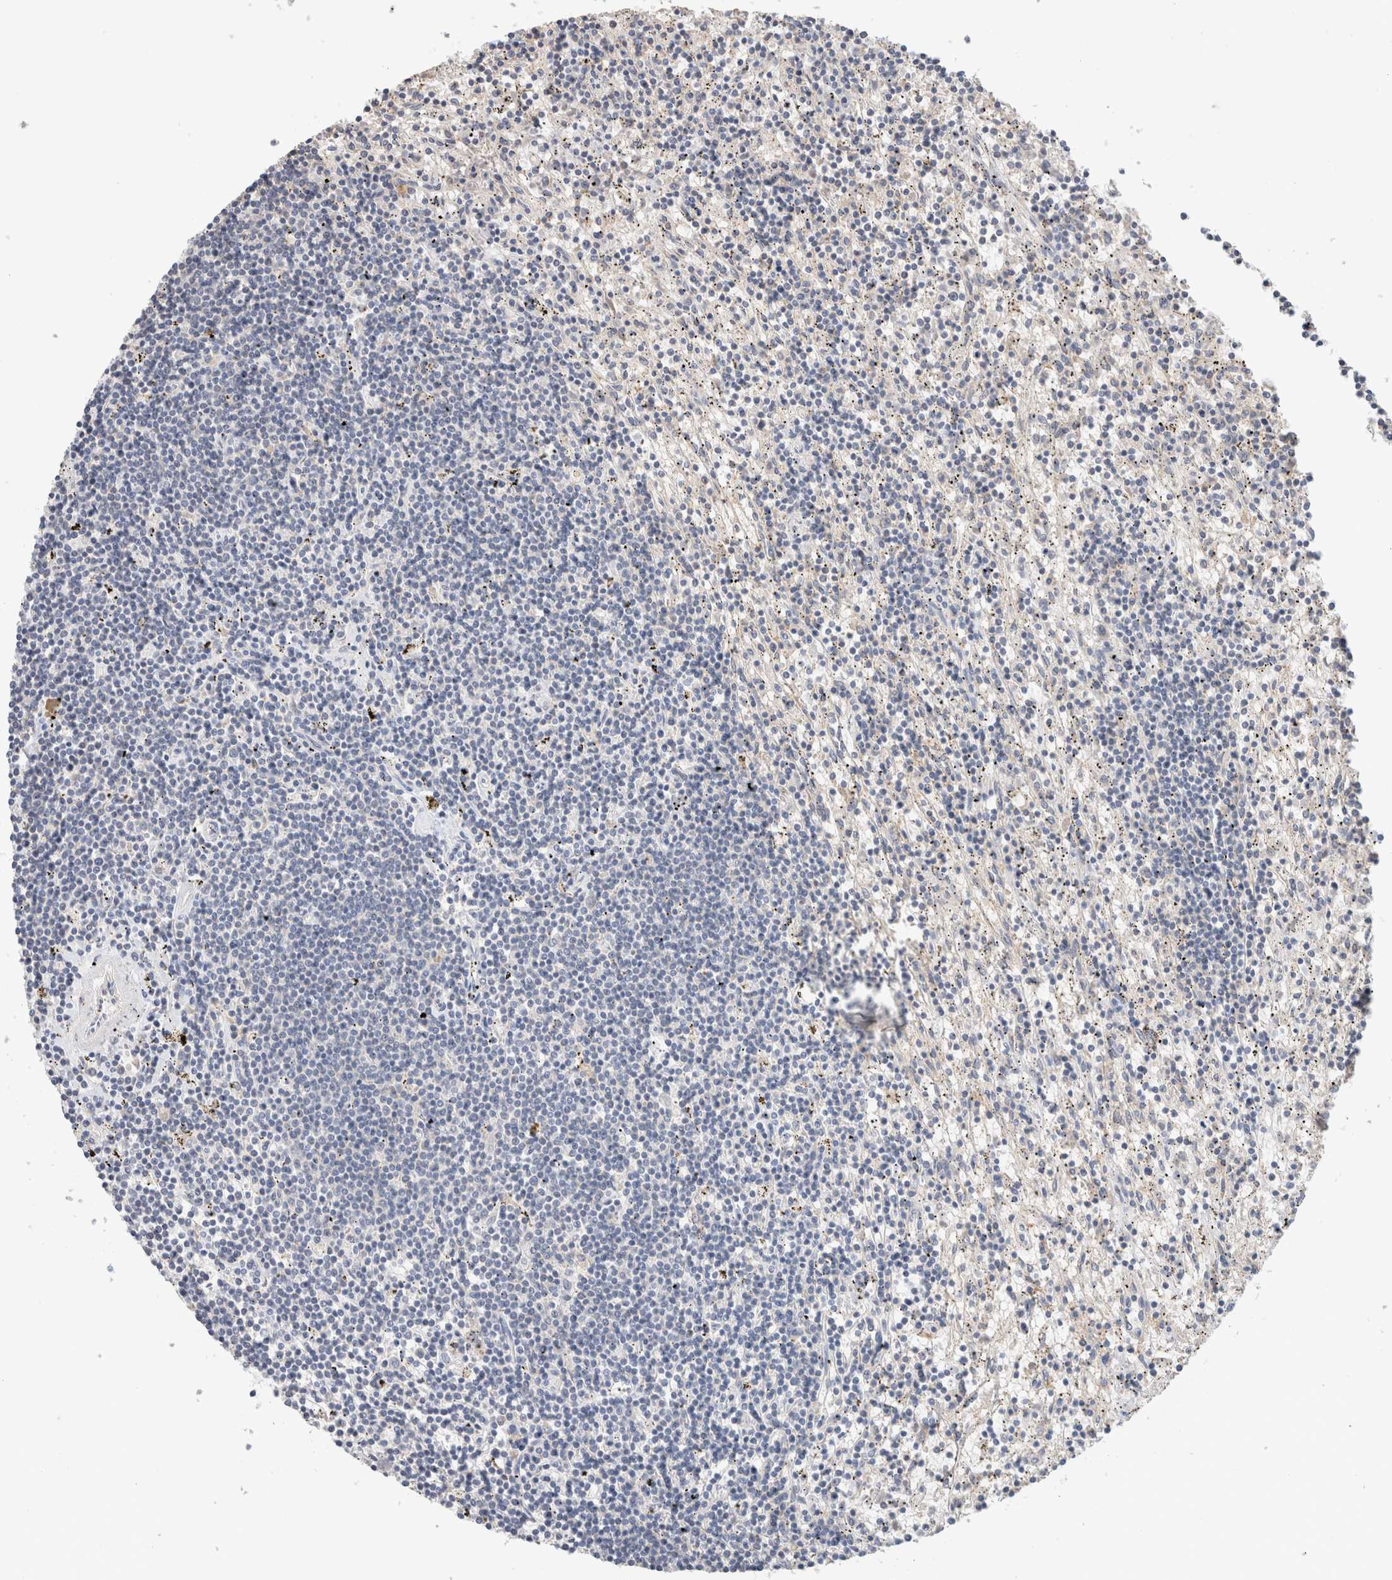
{"staining": {"intensity": "negative", "quantity": "none", "location": "none"}, "tissue": "lymphoma", "cell_type": "Tumor cells", "image_type": "cancer", "snomed": [{"axis": "morphology", "description": "Malignant lymphoma, non-Hodgkin's type, Low grade"}, {"axis": "topography", "description": "Spleen"}], "caption": "Photomicrograph shows no protein staining in tumor cells of malignant lymphoma, non-Hodgkin's type (low-grade) tissue.", "gene": "CA13", "patient": {"sex": "male", "age": 76}}